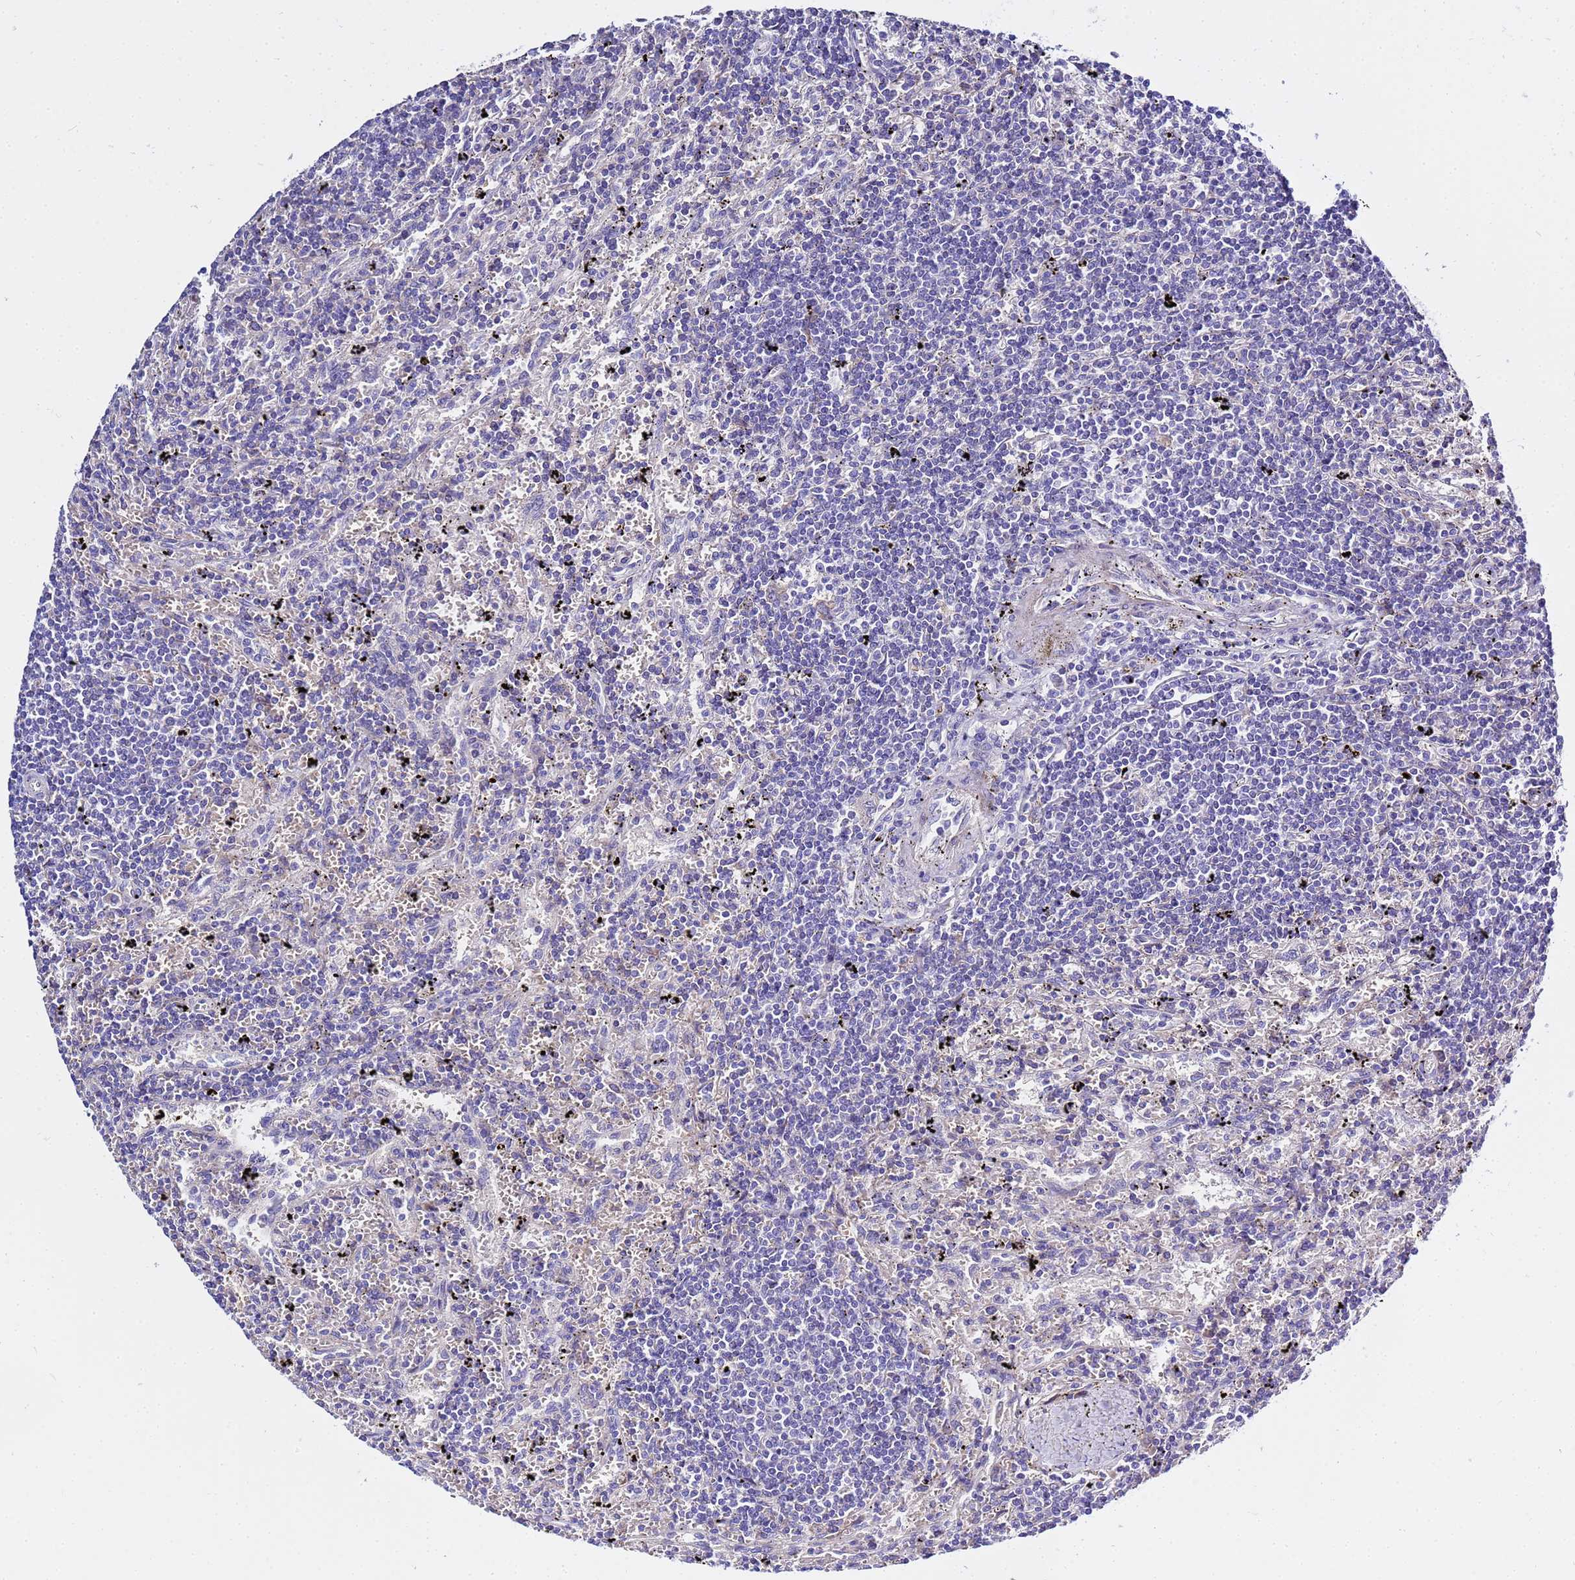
{"staining": {"intensity": "negative", "quantity": "none", "location": "none"}, "tissue": "lymphoma", "cell_type": "Tumor cells", "image_type": "cancer", "snomed": [{"axis": "morphology", "description": "Malignant lymphoma, non-Hodgkin's type, Low grade"}, {"axis": "topography", "description": "Spleen"}], "caption": "This is an IHC image of human lymphoma. There is no positivity in tumor cells.", "gene": "USP18", "patient": {"sex": "male", "age": 76}}